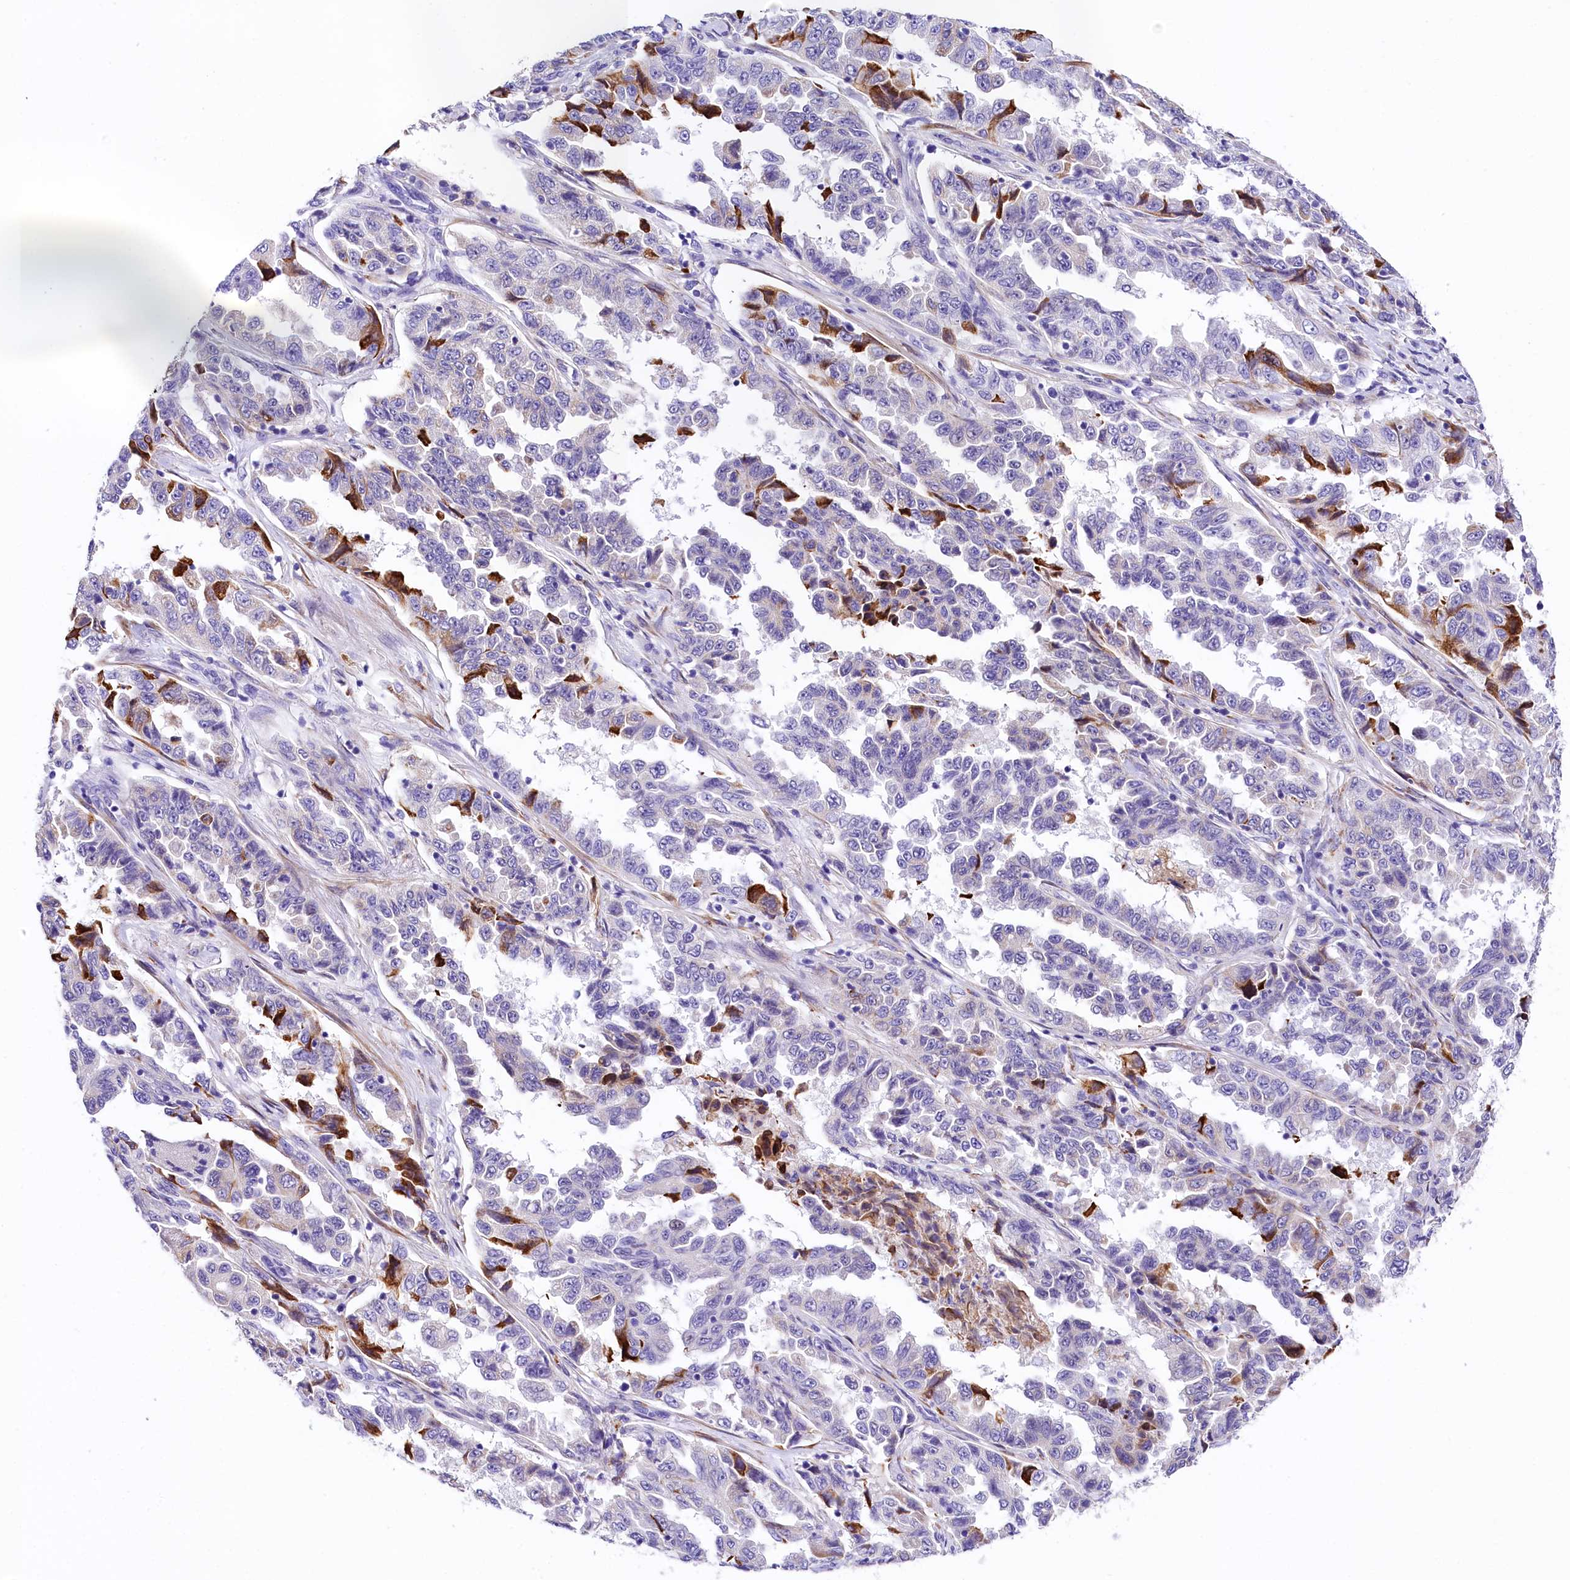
{"staining": {"intensity": "strong", "quantity": "<25%", "location": "cytoplasmic/membranous"}, "tissue": "lung cancer", "cell_type": "Tumor cells", "image_type": "cancer", "snomed": [{"axis": "morphology", "description": "Adenocarcinoma, NOS"}, {"axis": "topography", "description": "Lung"}], "caption": "Adenocarcinoma (lung) stained with DAB (3,3'-diaminobenzidine) immunohistochemistry exhibits medium levels of strong cytoplasmic/membranous positivity in about <25% of tumor cells. The staining was performed using DAB to visualize the protein expression in brown, while the nuclei were stained in blue with hematoxylin (Magnification: 20x).", "gene": "ITGA1", "patient": {"sex": "female", "age": 51}}